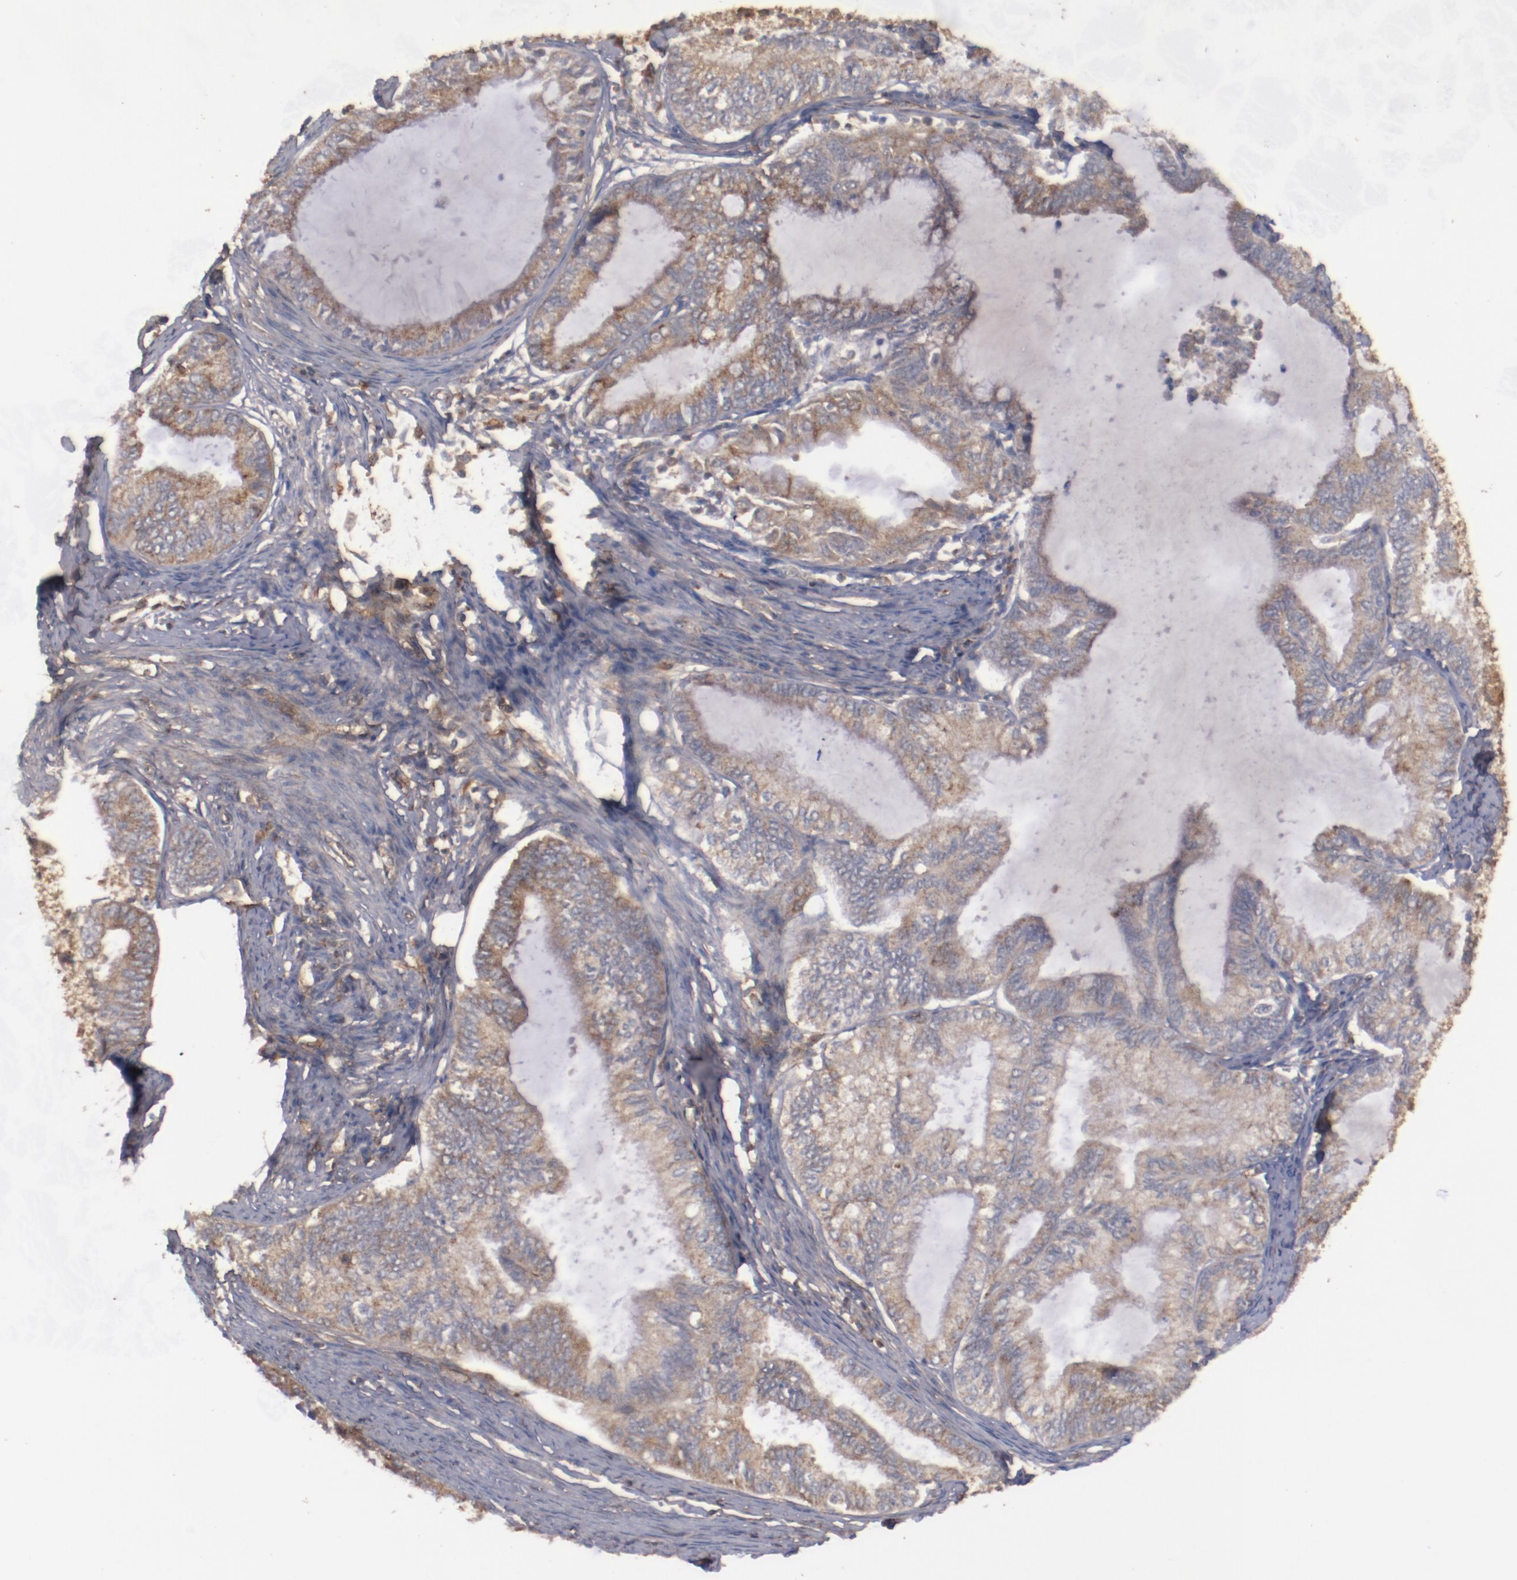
{"staining": {"intensity": "strong", "quantity": ">75%", "location": "cytoplasmic/membranous"}, "tissue": "endometrial cancer", "cell_type": "Tumor cells", "image_type": "cancer", "snomed": [{"axis": "morphology", "description": "Adenocarcinoma, NOS"}, {"axis": "topography", "description": "Endometrium"}], "caption": "Human endometrial cancer (adenocarcinoma) stained with a protein marker demonstrates strong staining in tumor cells.", "gene": "DIPK2B", "patient": {"sex": "female", "age": 86}}